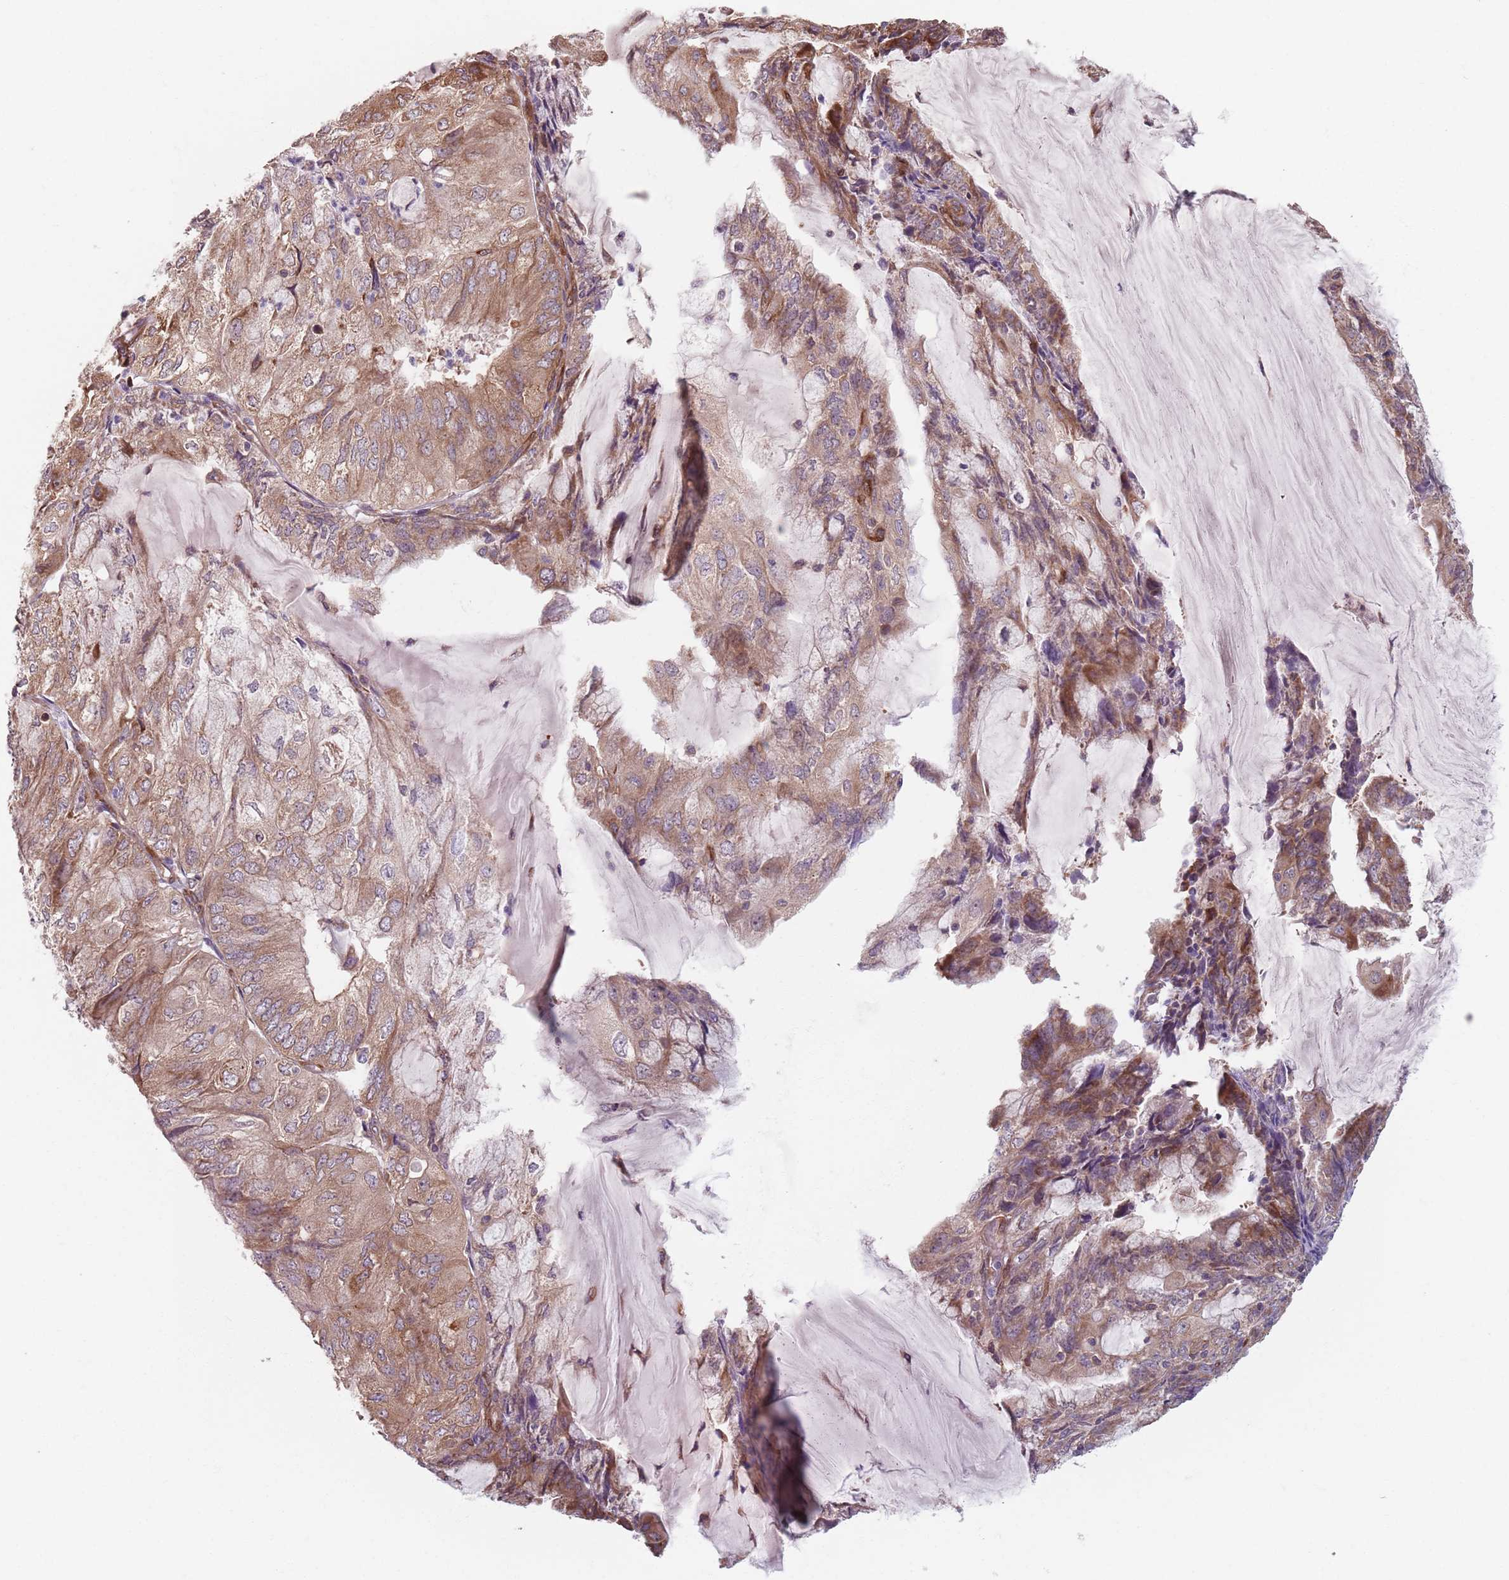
{"staining": {"intensity": "moderate", "quantity": ">75%", "location": "cytoplasmic/membranous"}, "tissue": "endometrial cancer", "cell_type": "Tumor cells", "image_type": "cancer", "snomed": [{"axis": "morphology", "description": "Adenocarcinoma, NOS"}, {"axis": "topography", "description": "Endometrium"}], "caption": "Moderate cytoplasmic/membranous staining is appreciated in approximately >75% of tumor cells in endometrial cancer.", "gene": "NOTCH3", "patient": {"sex": "female", "age": 81}}